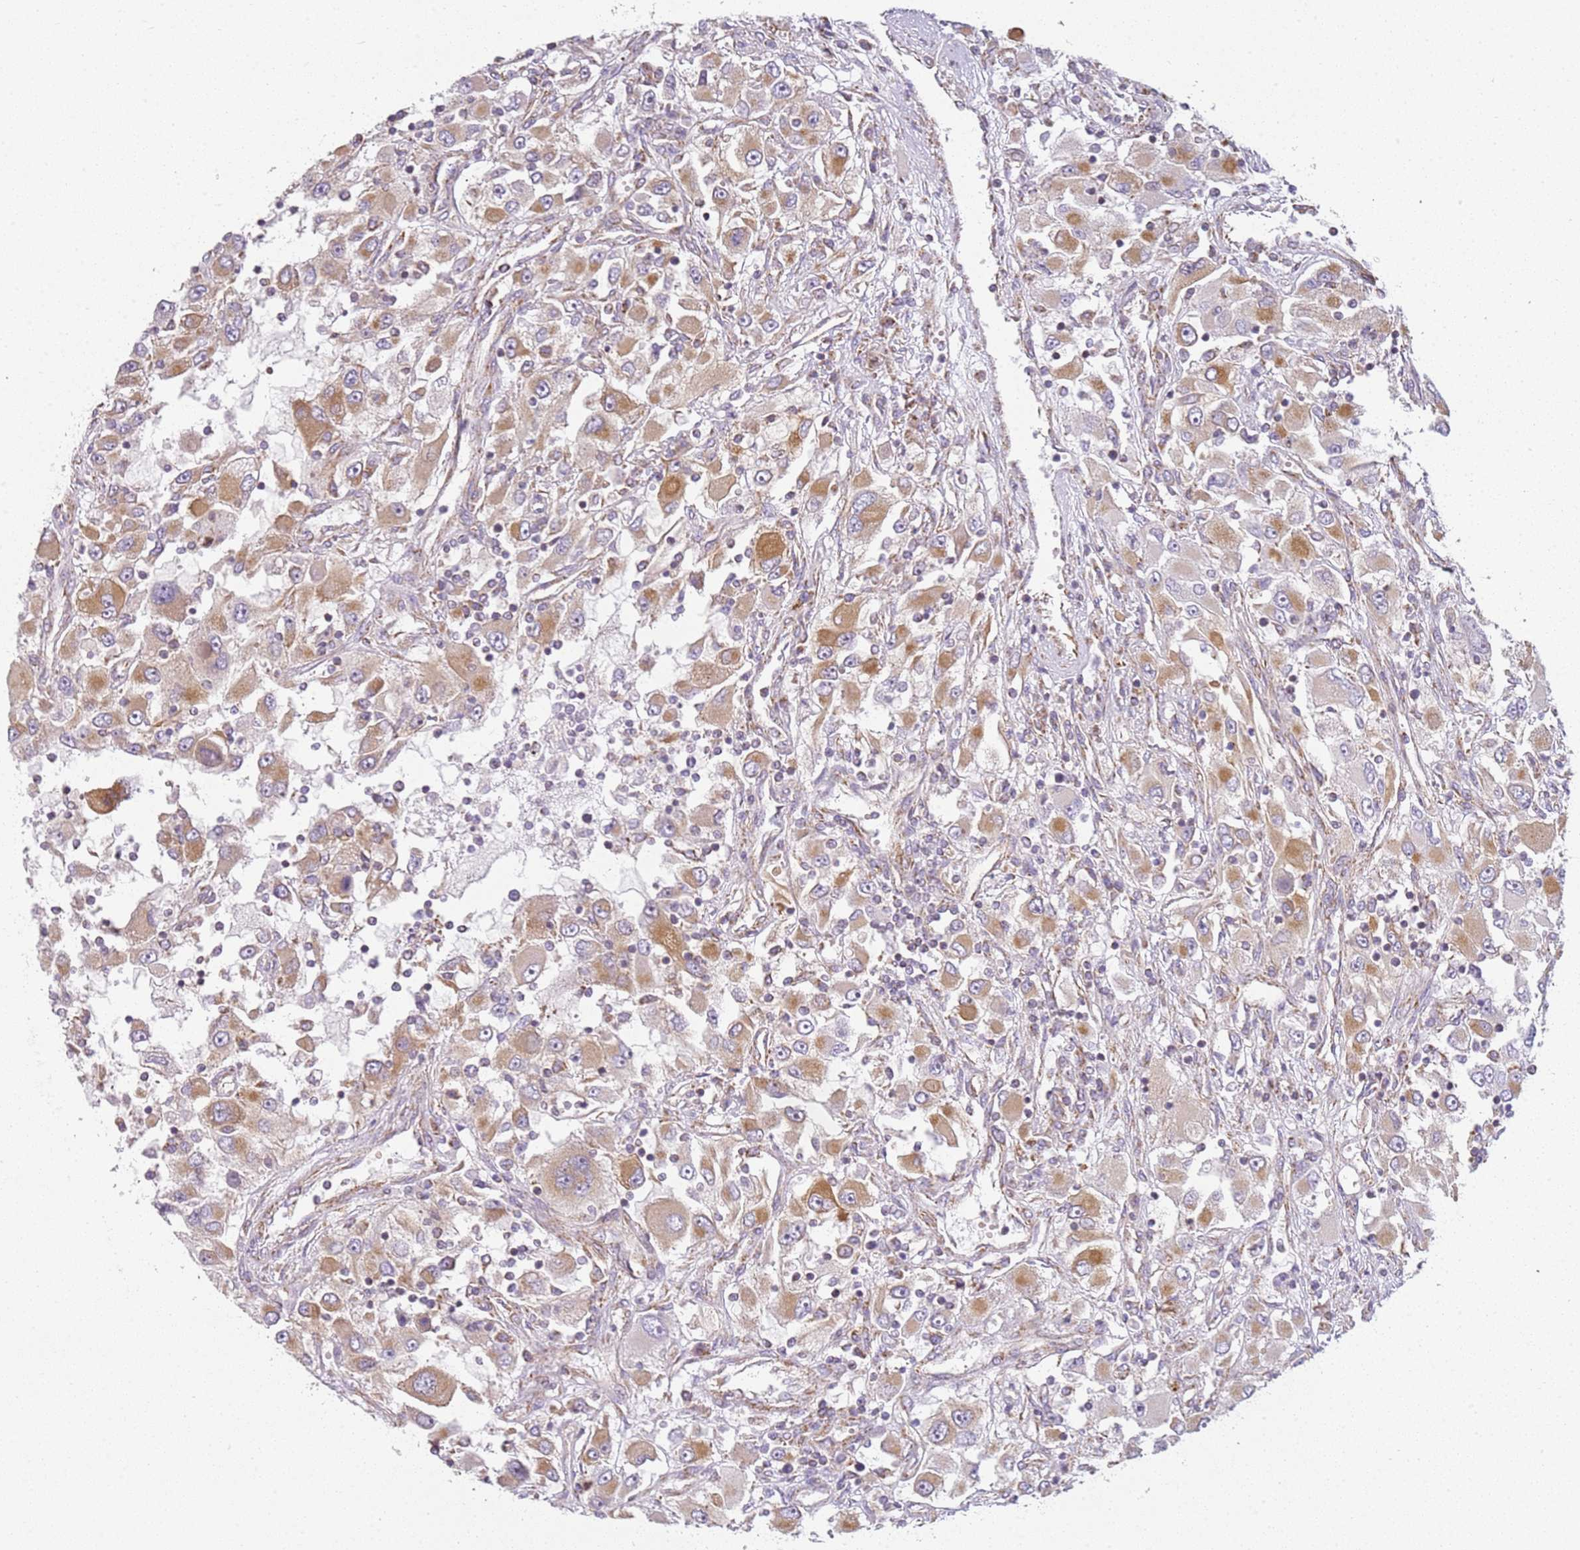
{"staining": {"intensity": "moderate", "quantity": "25%-75%", "location": "cytoplasmic/membranous"}, "tissue": "renal cancer", "cell_type": "Tumor cells", "image_type": "cancer", "snomed": [{"axis": "morphology", "description": "Adenocarcinoma, NOS"}, {"axis": "topography", "description": "Kidney"}], "caption": "Immunohistochemical staining of adenocarcinoma (renal) shows moderate cytoplasmic/membranous protein expression in about 25%-75% of tumor cells. The staining was performed using DAB, with brown indicating positive protein expression. Nuclei are stained blue with hematoxylin.", "gene": "TMEM200C", "patient": {"sex": "female", "age": 52}}